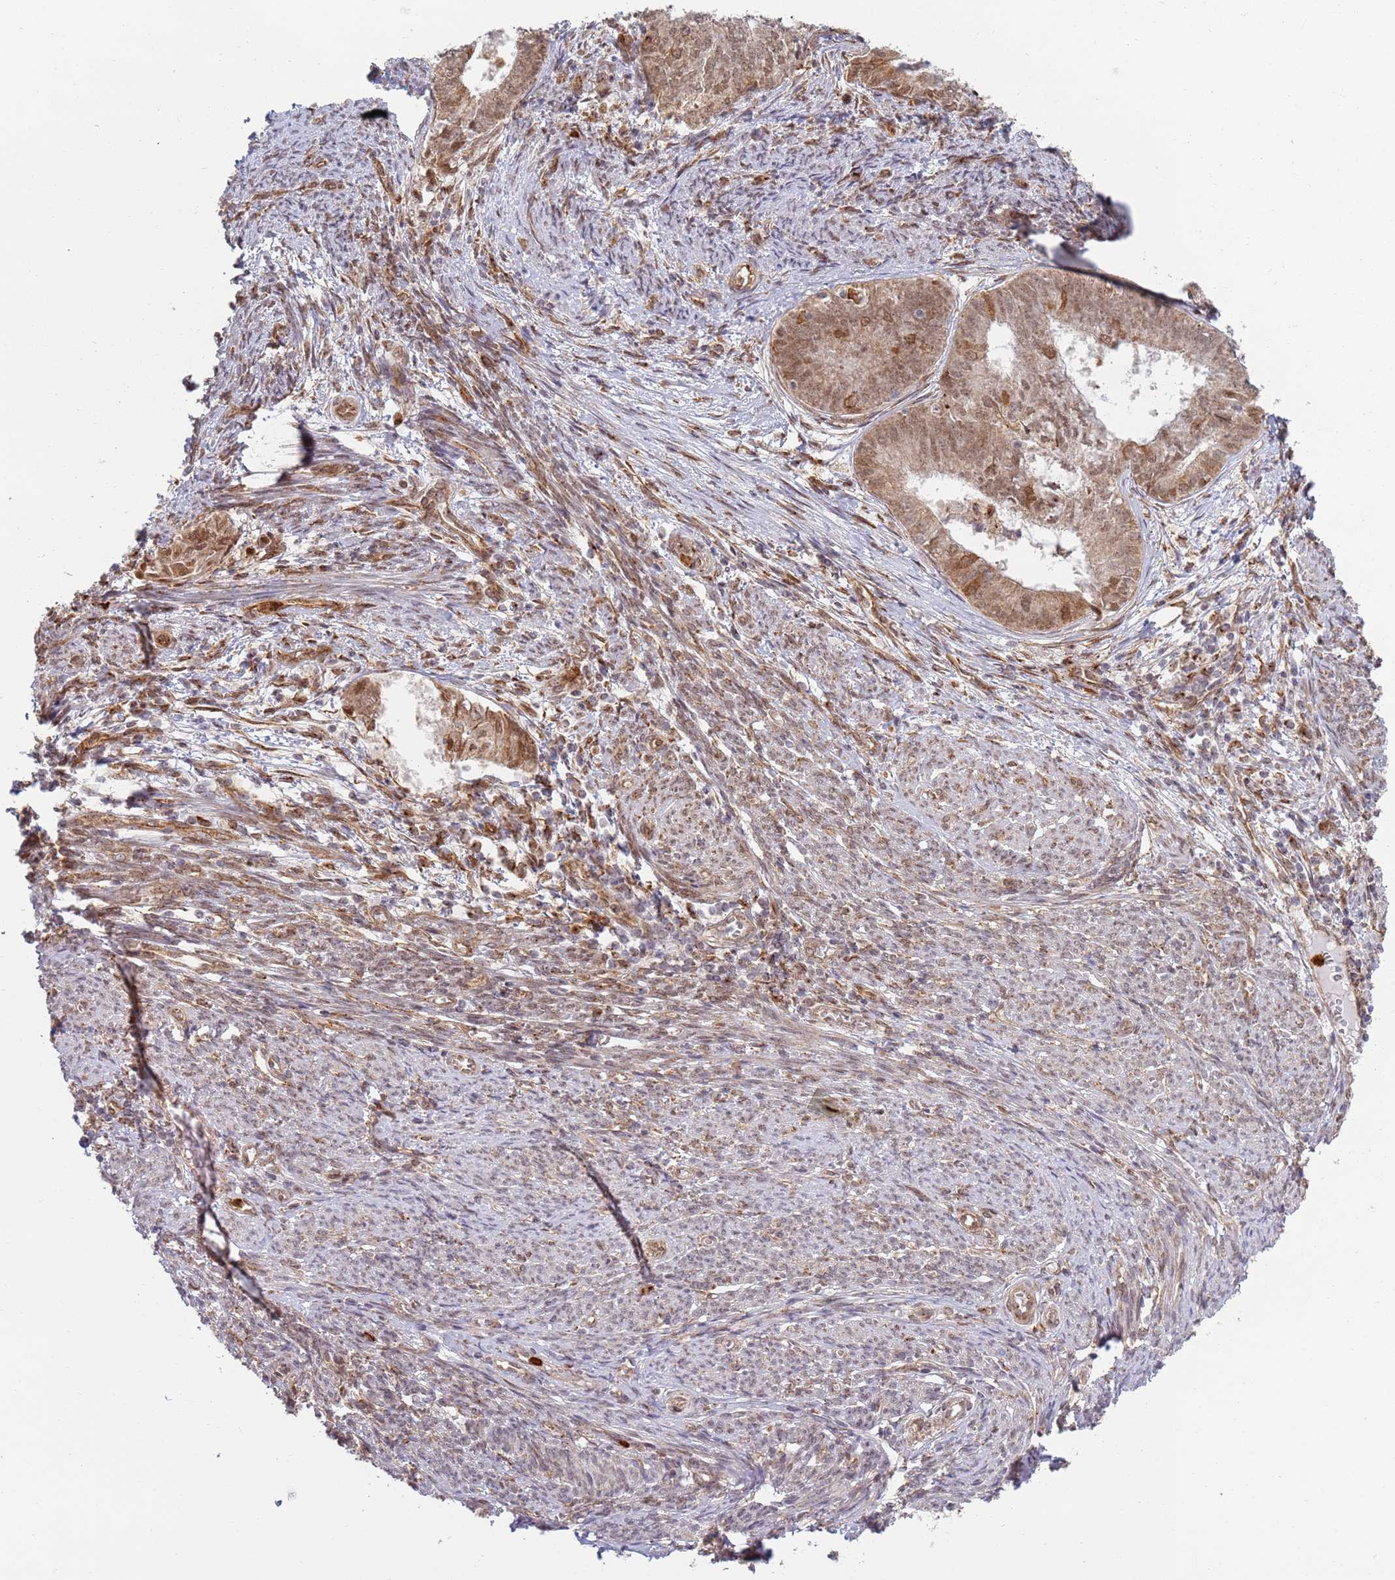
{"staining": {"intensity": "moderate", "quantity": ">75%", "location": "cytoplasmic/membranous,nuclear"}, "tissue": "endometrial cancer", "cell_type": "Tumor cells", "image_type": "cancer", "snomed": [{"axis": "morphology", "description": "Adenocarcinoma, NOS"}, {"axis": "topography", "description": "Endometrium"}], "caption": "Protein expression analysis of human endometrial cancer reveals moderate cytoplasmic/membranous and nuclear staining in about >75% of tumor cells.", "gene": "CEP170", "patient": {"sex": "female", "age": 62}}